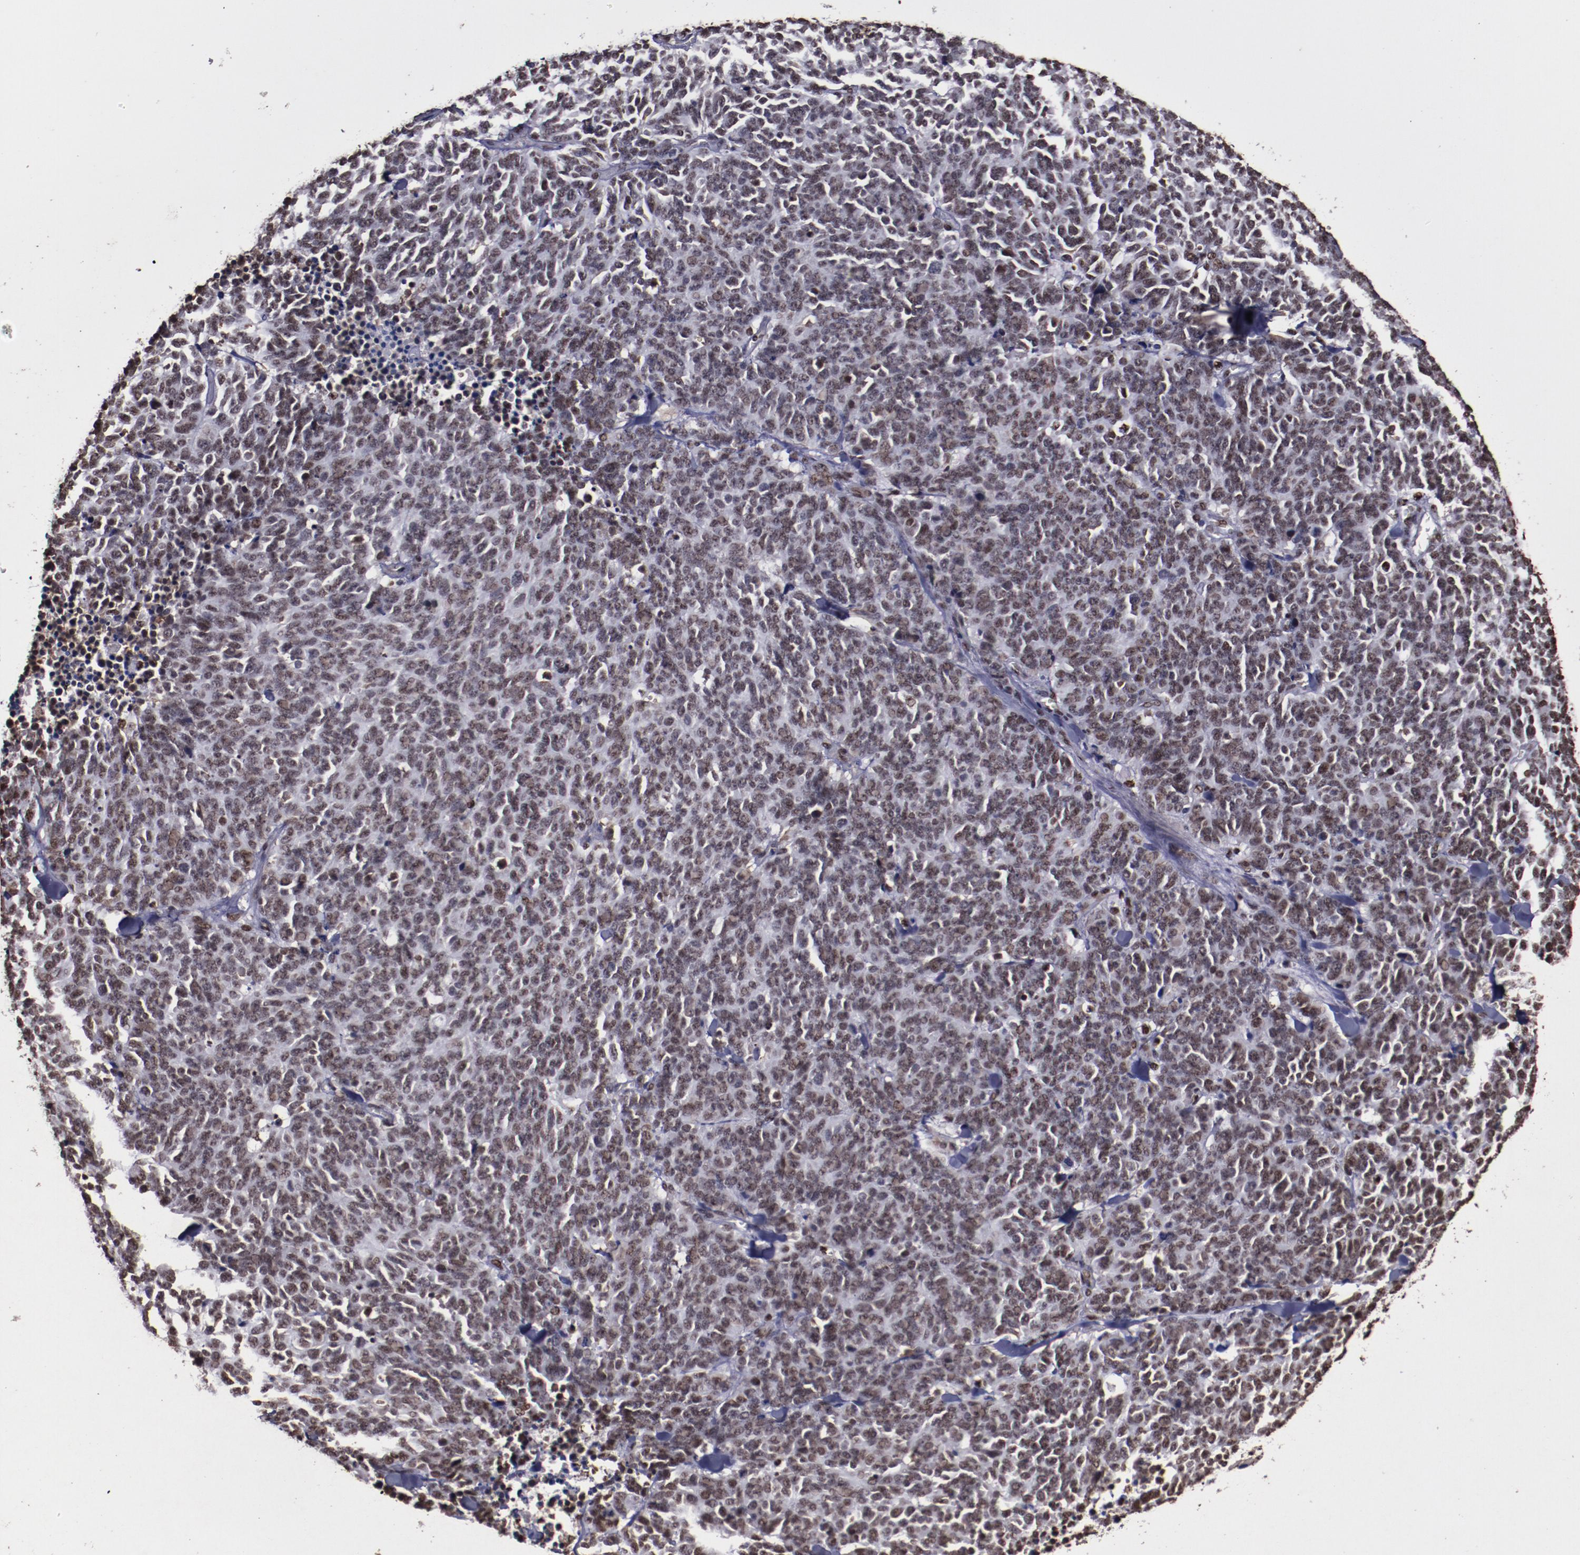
{"staining": {"intensity": "weak", "quantity": ">75%", "location": "nuclear"}, "tissue": "lung cancer", "cell_type": "Tumor cells", "image_type": "cancer", "snomed": [{"axis": "morphology", "description": "Neoplasm, malignant, NOS"}, {"axis": "topography", "description": "Lung"}], "caption": "Lung cancer (neoplasm (malignant)) was stained to show a protein in brown. There is low levels of weak nuclear staining in approximately >75% of tumor cells.", "gene": "APEX1", "patient": {"sex": "female", "age": 58}}